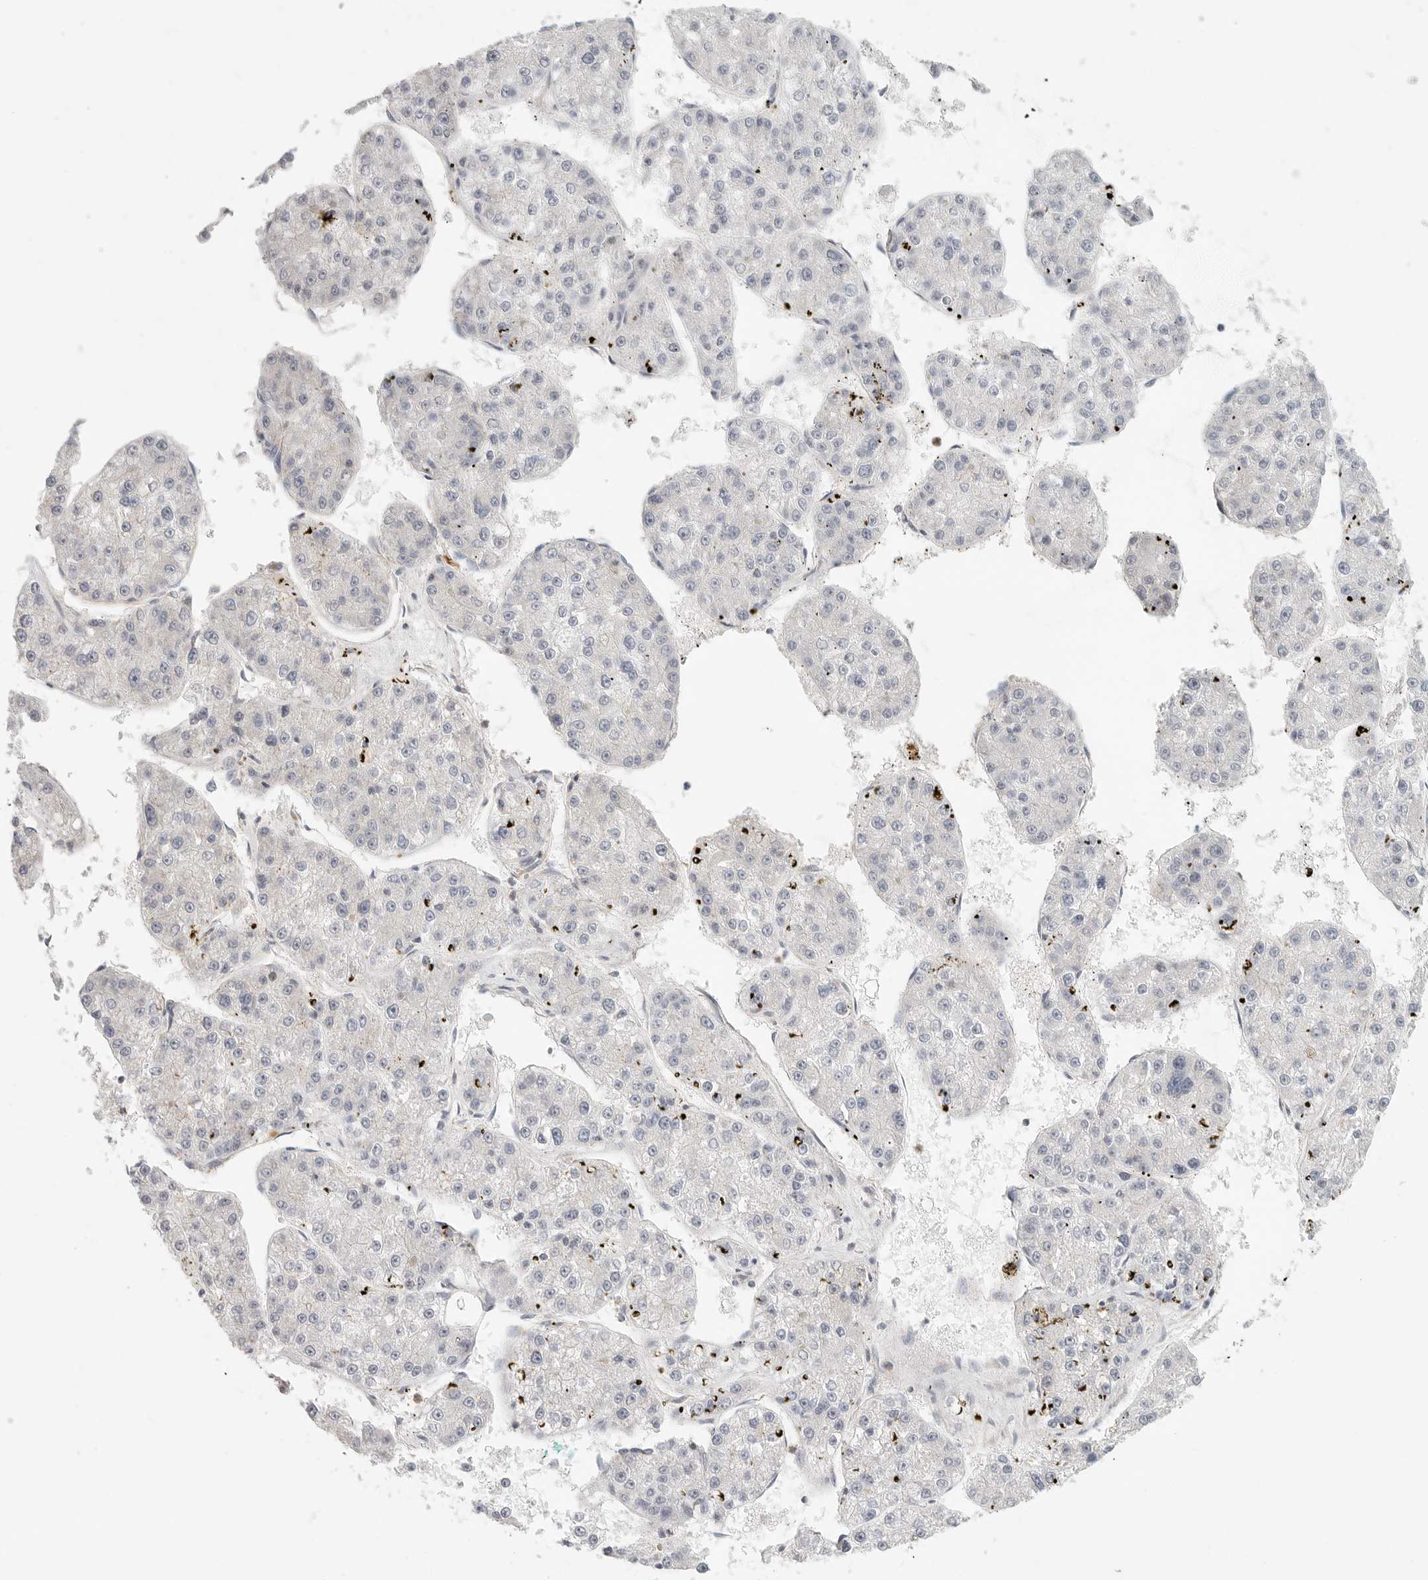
{"staining": {"intensity": "negative", "quantity": "none", "location": "none"}, "tissue": "liver cancer", "cell_type": "Tumor cells", "image_type": "cancer", "snomed": [{"axis": "morphology", "description": "Carcinoma, Hepatocellular, NOS"}, {"axis": "topography", "description": "Liver"}], "caption": "DAB immunohistochemical staining of human liver hepatocellular carcinoma reveals no significant expression in tumor cells. (IHC, brightfield microscopy, high magnification).", "gene": "SLC25A26", "patient": {"sex": "female", "age": 73}}